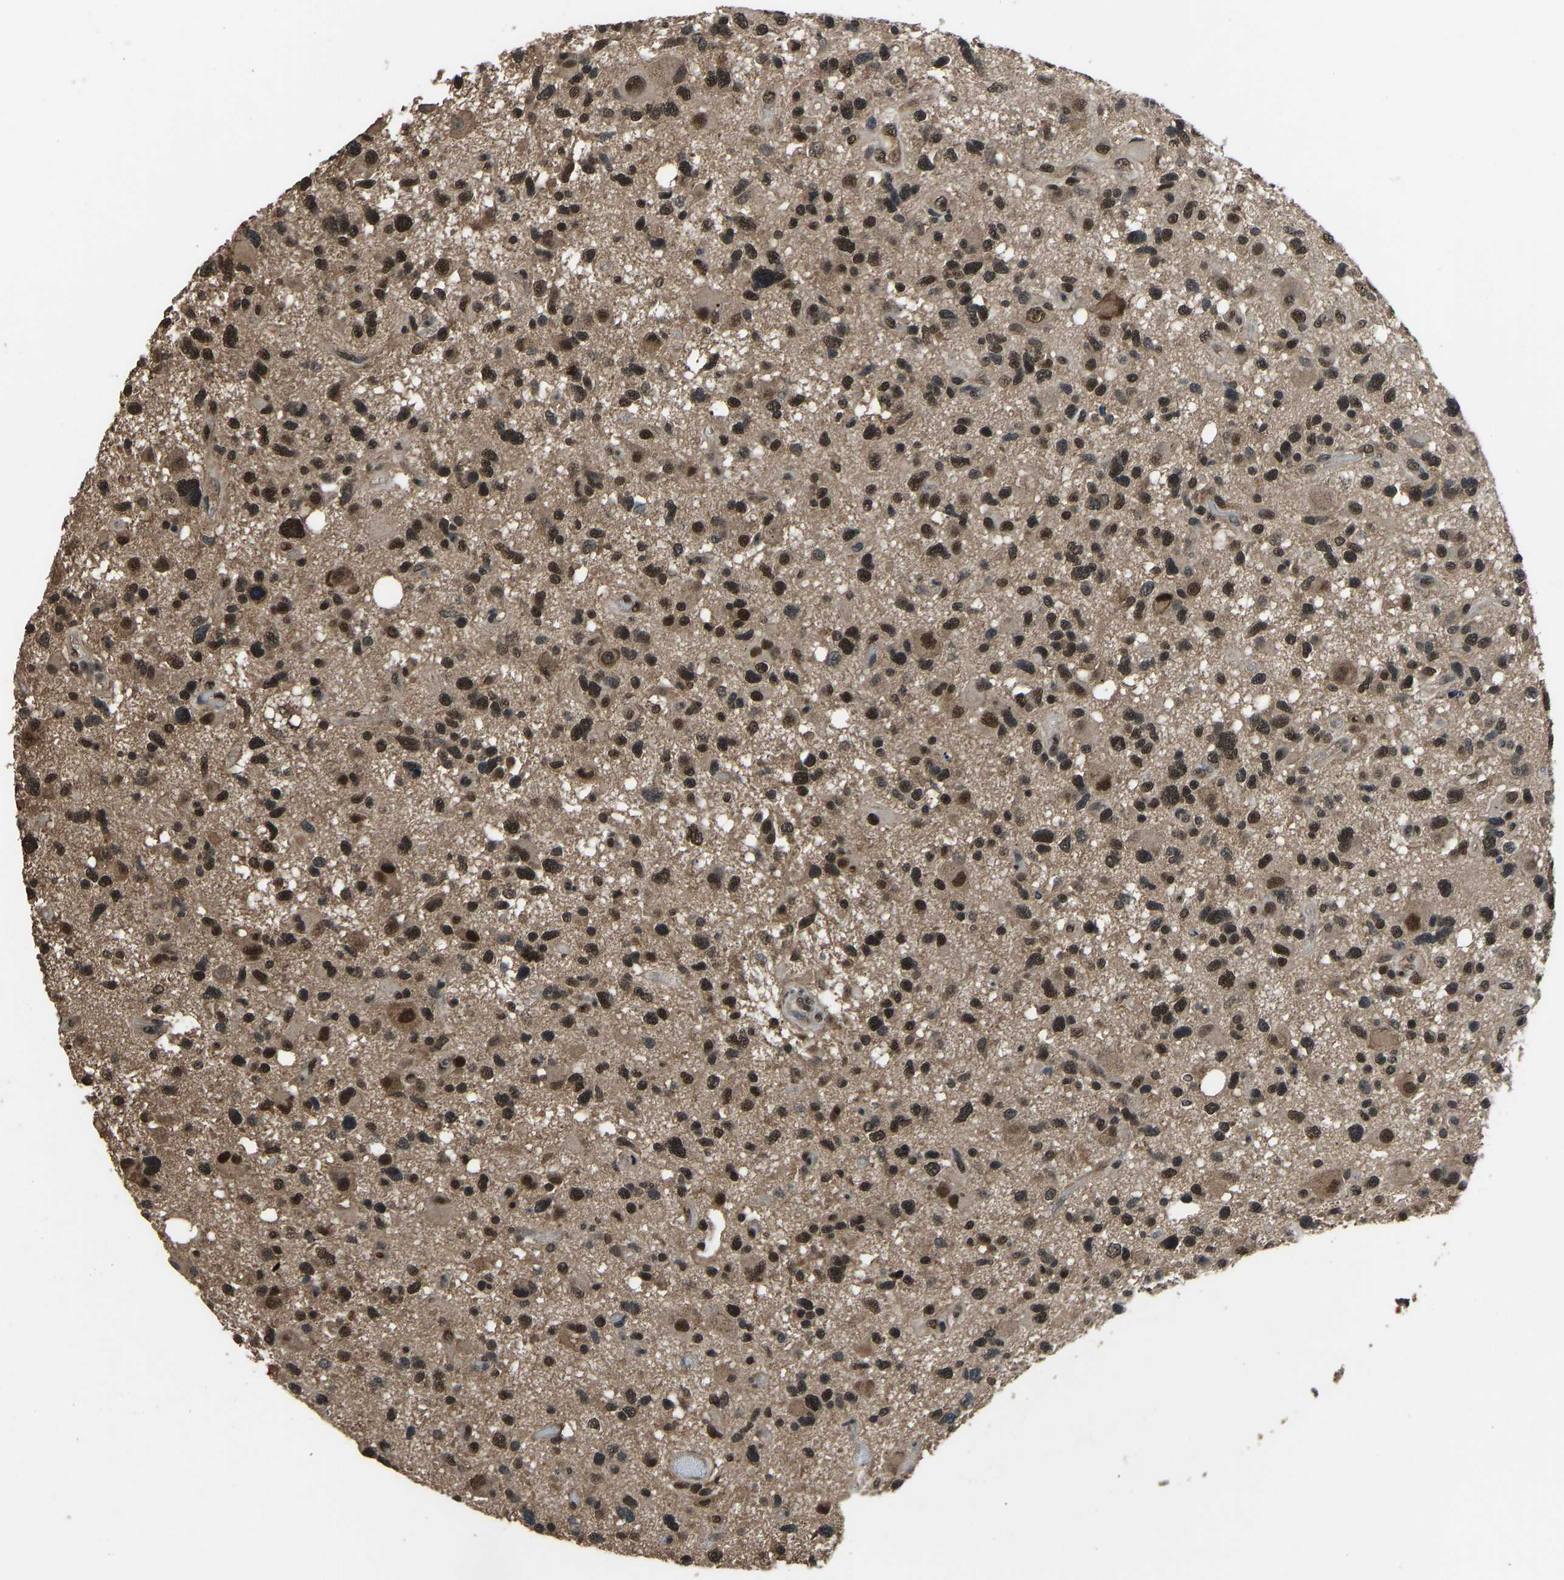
{"staining": {"intensity": "strong", "quantity": ">75%", "location": "cytoplasmic/membranous,nuclear"}, "tissue": "glioma", "cell_type": "Tumor cells", "image_type": "cancer", "snomed": [{"axis": "morphology", "description": "Glioma, malignant, High grade"}, {"axis": "topography", "description": "Brain"}], "caption": "Protein analysis of high-grade glioma (malignant) tissue displays strong cytoplasmic/membranous and nuclear expression in about >75% of tumor cells.", "gene": "TOX4", "patient": {"sex": "male", "age": 33}}